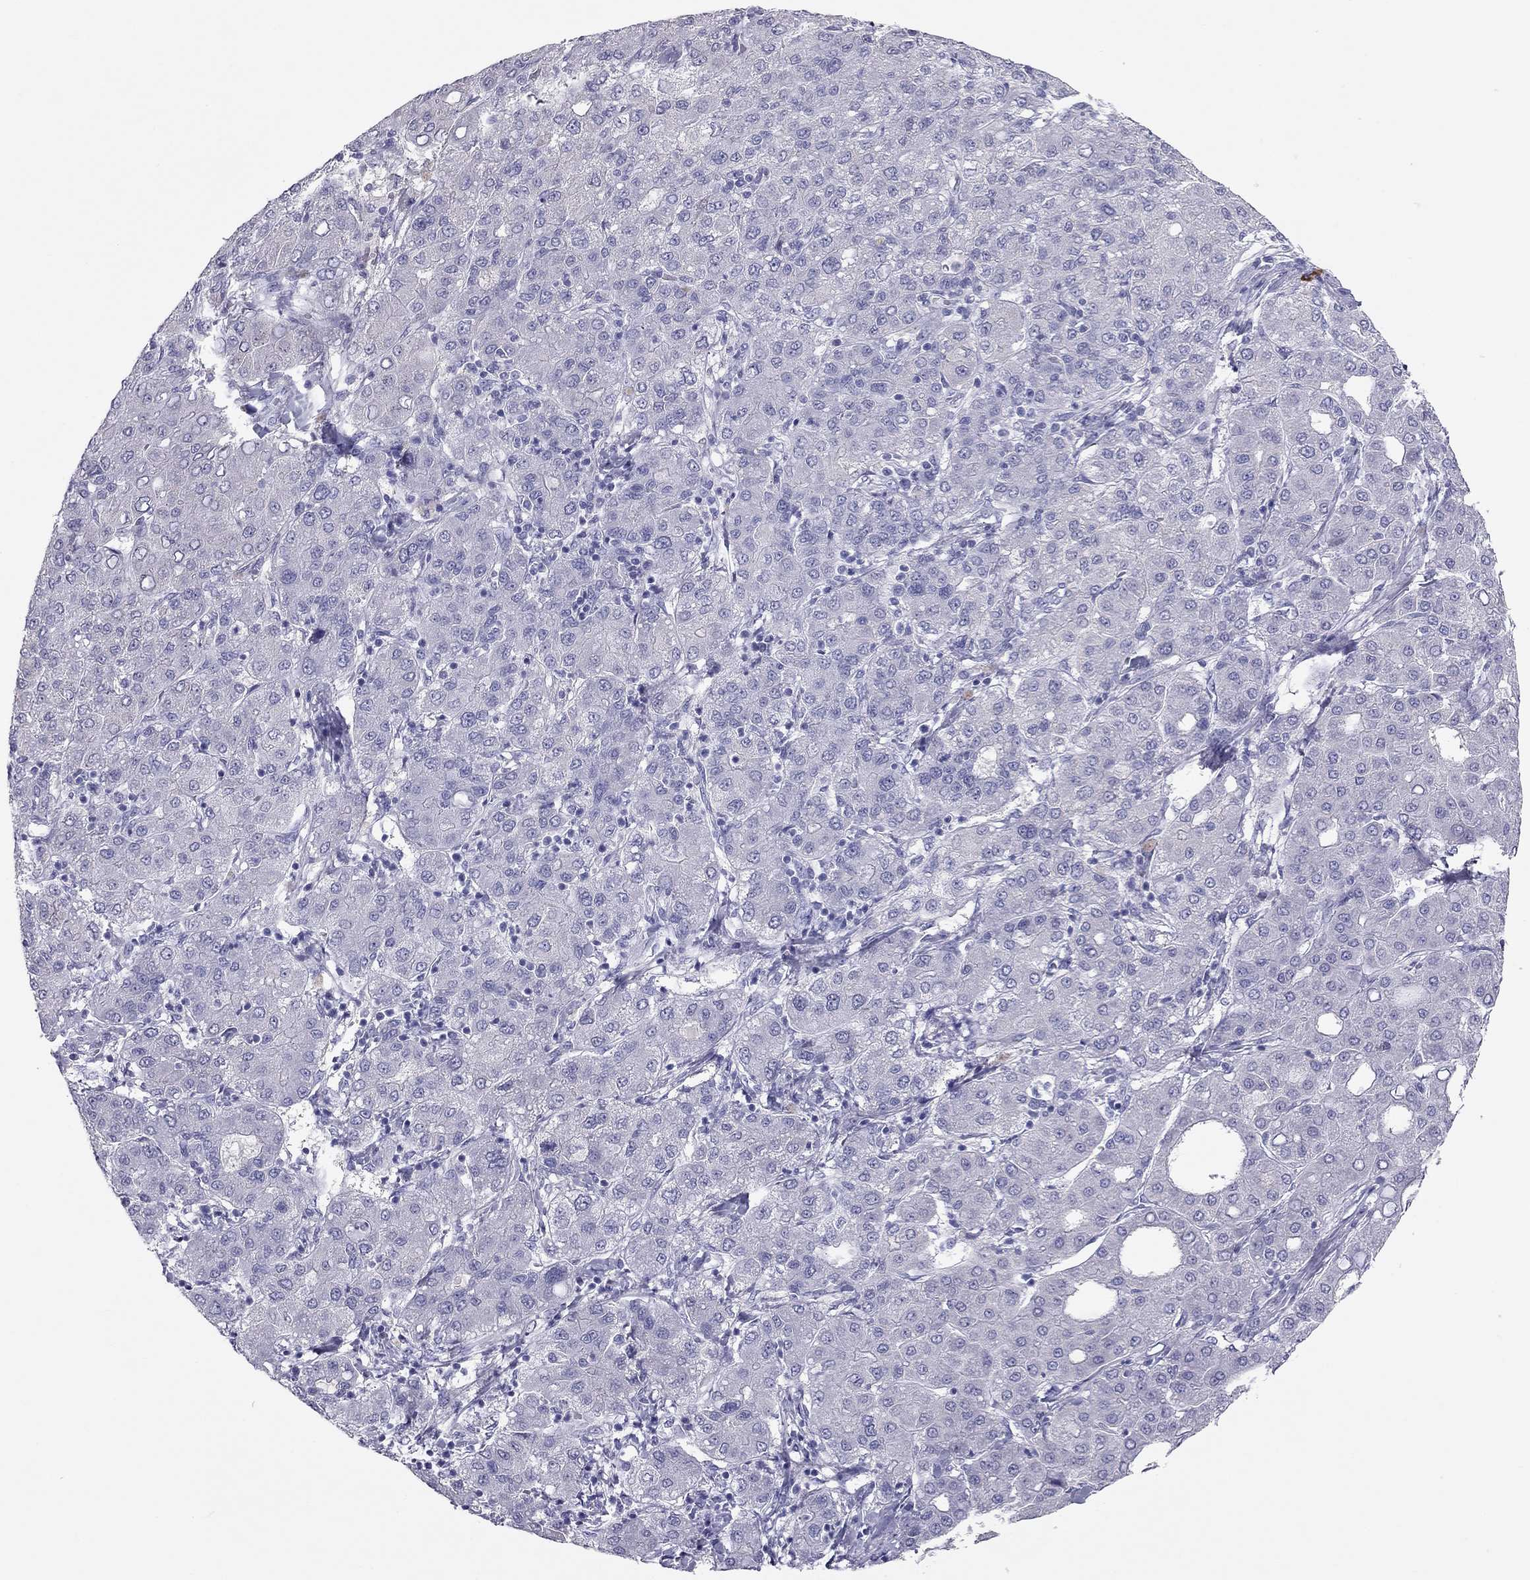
{"staining": {"intensity": "negative", "quantity": "none", "location": "none"}, "tissue": "liver cancer", "cell_type": "Tumor cells", "image_type": "cancer", "snomed": [{"axis": "morphology", "description": "Carcinoma, Hepatocellular, NOS"}, {"axis": "topography", "description": "Liver"}], "caption": "Photomicrograph shows no significant protein staining in tumor cells of liver cancer (hepatocellular carcinoma).", "gene": "KLRG1", "patient": {"sex": "male", "age": 65}}